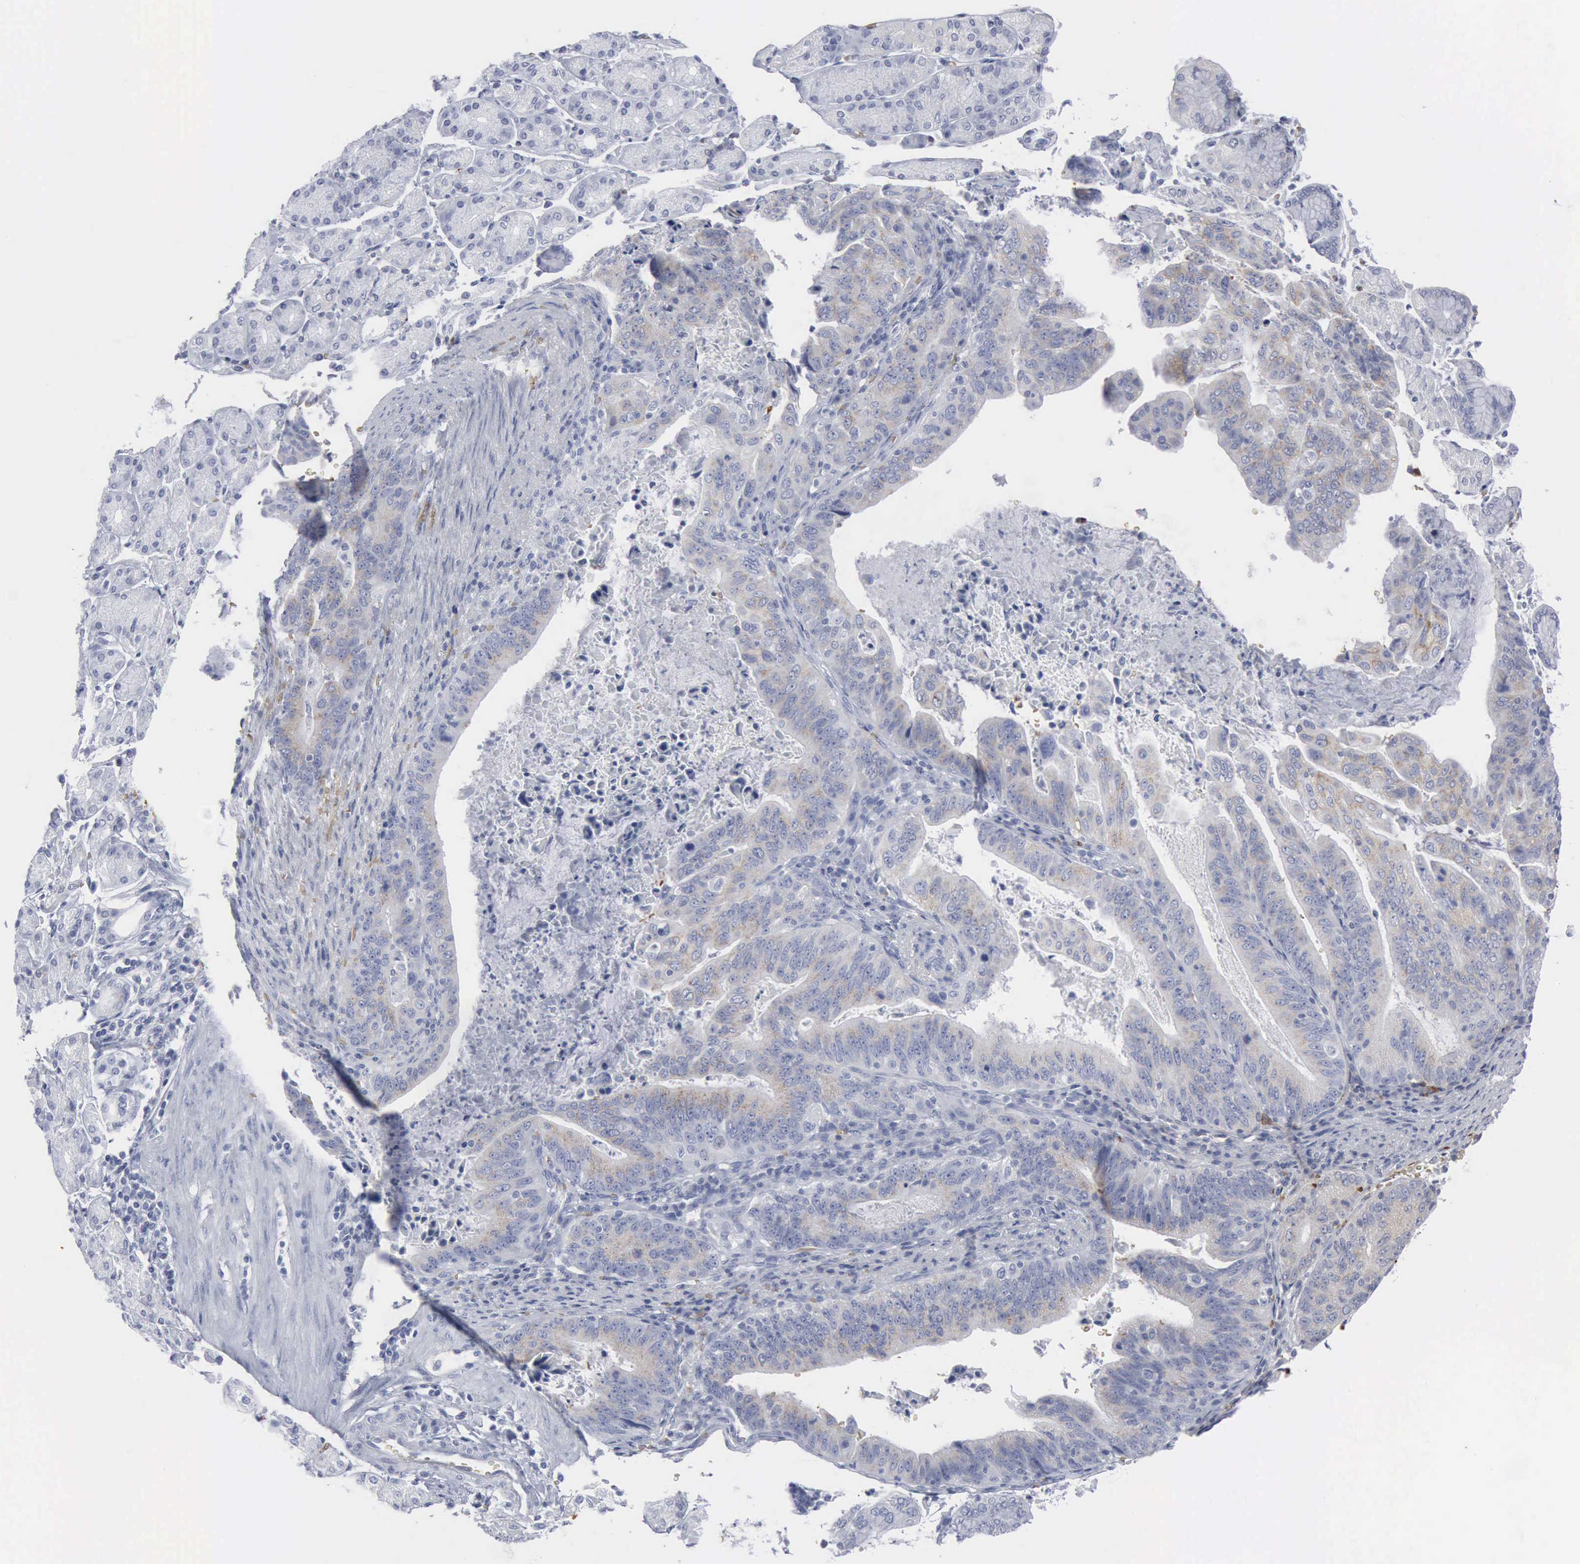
{"staining": {"intensity": "negative", "quantity": "none", "location": "none"}, "tissue": "stomach cancer", "cell_type": "Tumor cells", "image_type": "cancer", "snomed": [{"axis": "morphology", "description": "Adenocarcinoma, NOS"}, {"axis": "topography", "description": "Stomach, upper"}], "caption": "Tumor cells are negative for brown protein staining in stomach cancer (adenocarcinoma).", "gene": "TGFB1", "patient": {"sex": "female", "age": 50}}